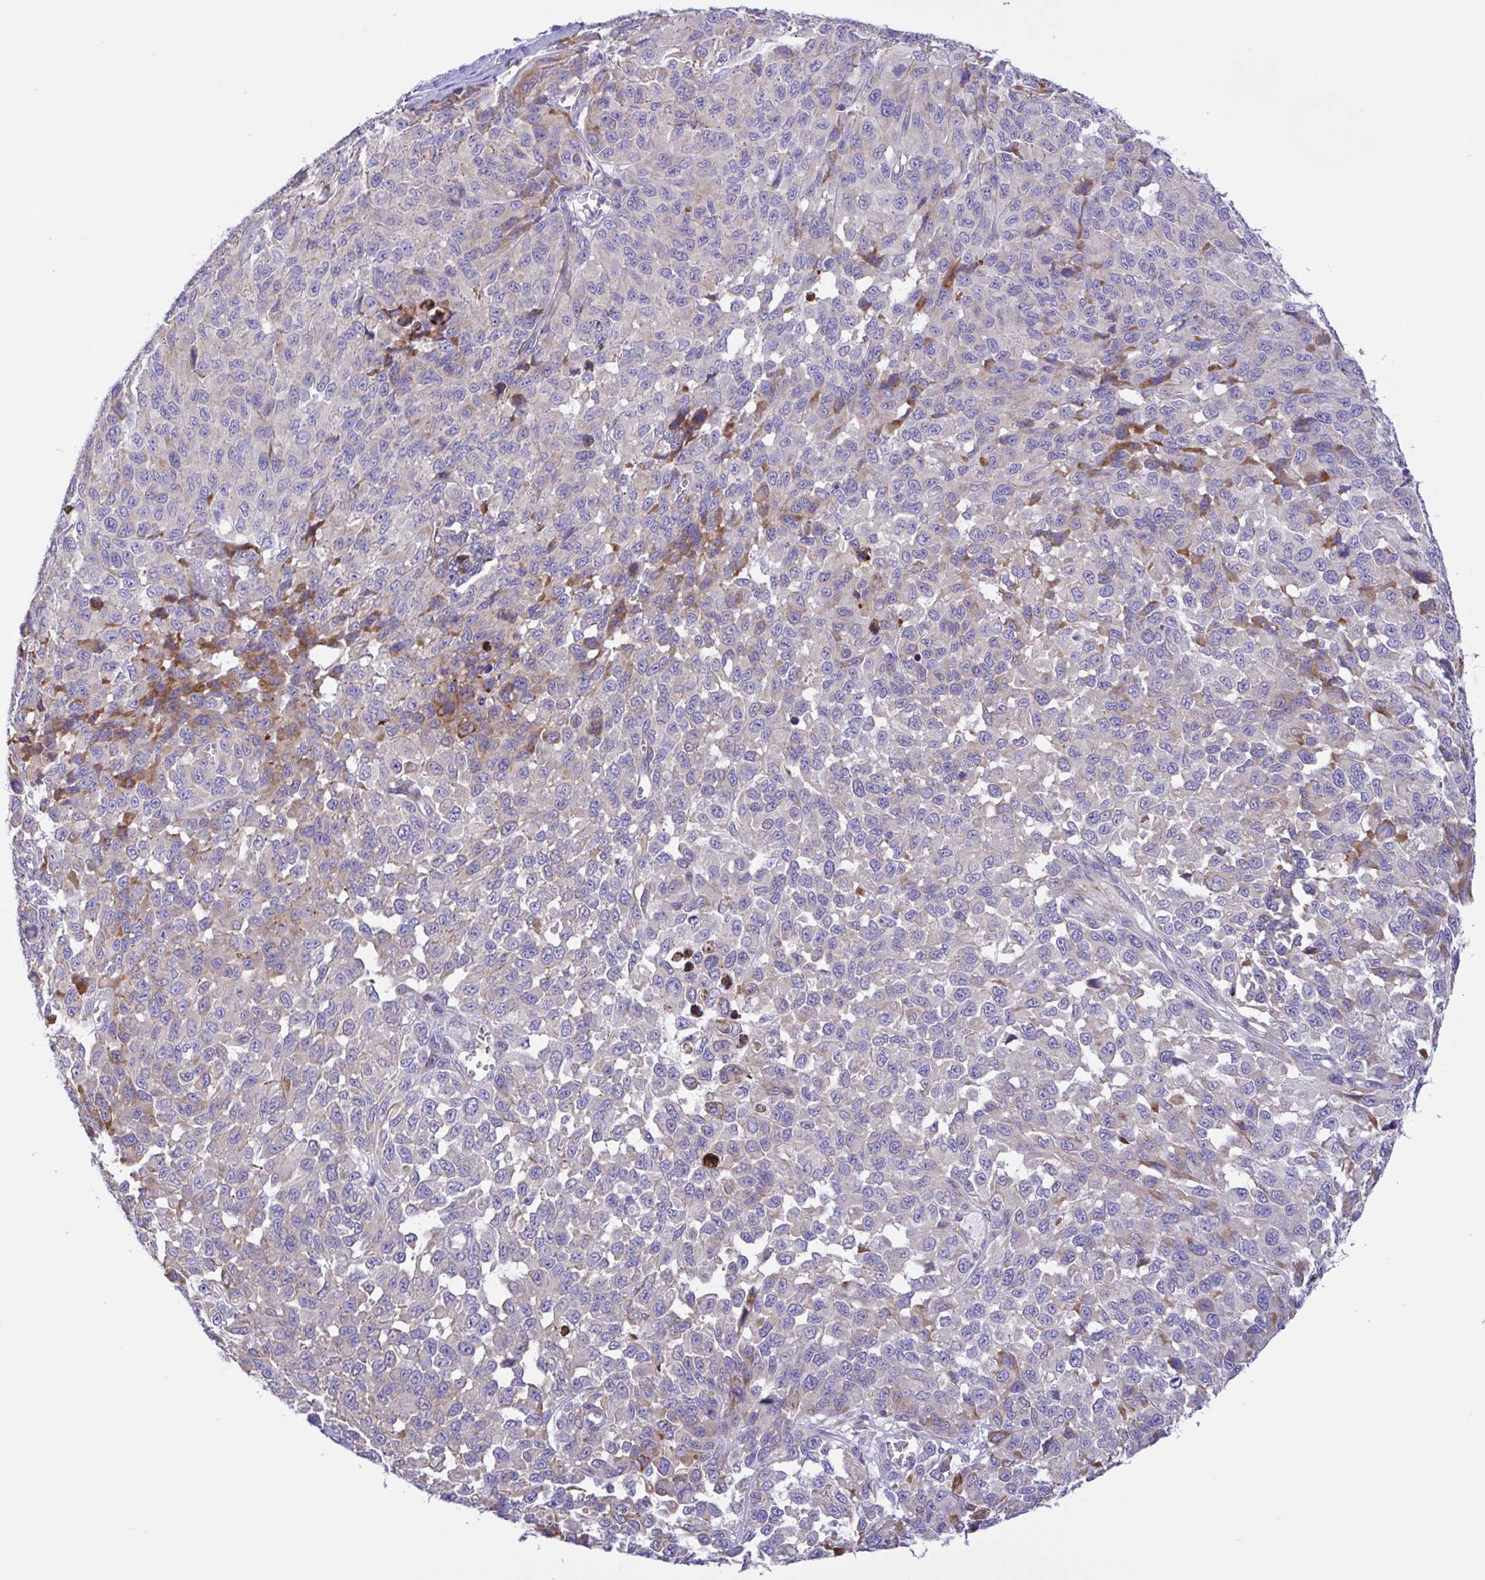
{"staining": {"intensity": "moderate", "quantity": "<25%", "location": "cytoplasmic/membranous"}, "tissue": "melanoma", "cell_type": "Tumor cells", "image_type": "cancer", "snomed": [{"axis": "morphology", "description": "Malignant melanoma, NOS"}, {"axis": "topography", "description": "Skin"}], "caption": "Protein expression analysis of melanoma exhibits moderate cytoplasmic/membranous positivity in about <25% of tumor cells. (DAB IHC with brightfield microscopy, high magnification).", "gene": "DSC3", "patient": {"sex": "male", "age": 62}}